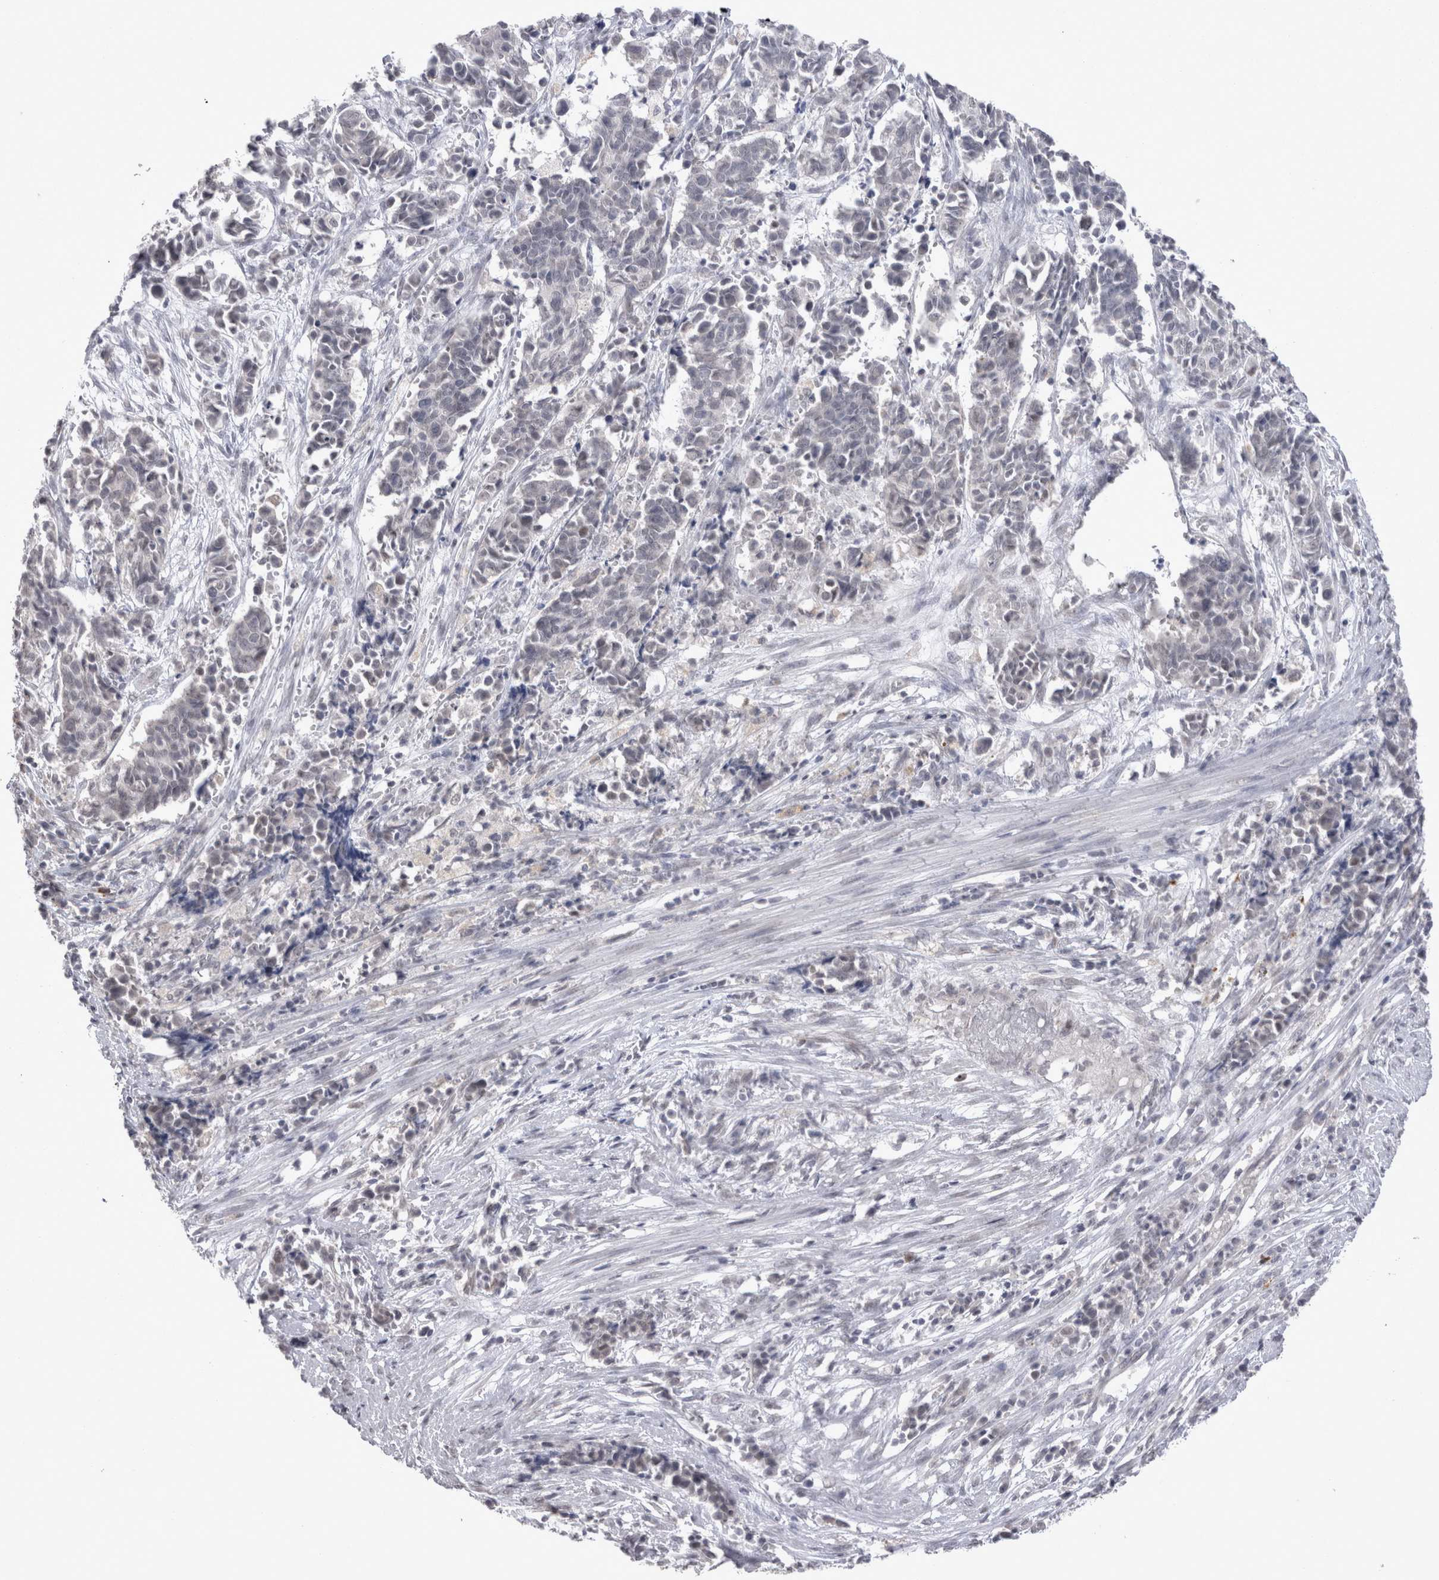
{"staining": {"intensity": "negative", "quantity": "none", "location": "none"}, "tissue": "cervical cancer", "cell_type": "Tumor cells", "image_type": "cancer", "snomed": [{"axis": "morphology", "description": "Normal tissue, NOS"}, {"axis": "morphology", "description": "Squamous cell carcinoma, NOS"}, {"axis": "topography", "description": "Cervix"}], "caption": "DAB (3,3'-diaminobenzidine) immunohistochemical staining of cervical cancer (squamous cell carcinoma) exhibits no significant expression in tumor cells. (DAB immunohistochemistry visualized using brightfield microscopy, high magnification).", "gene": "DDX4", "patient": {"sex": "female", "age": 35}}